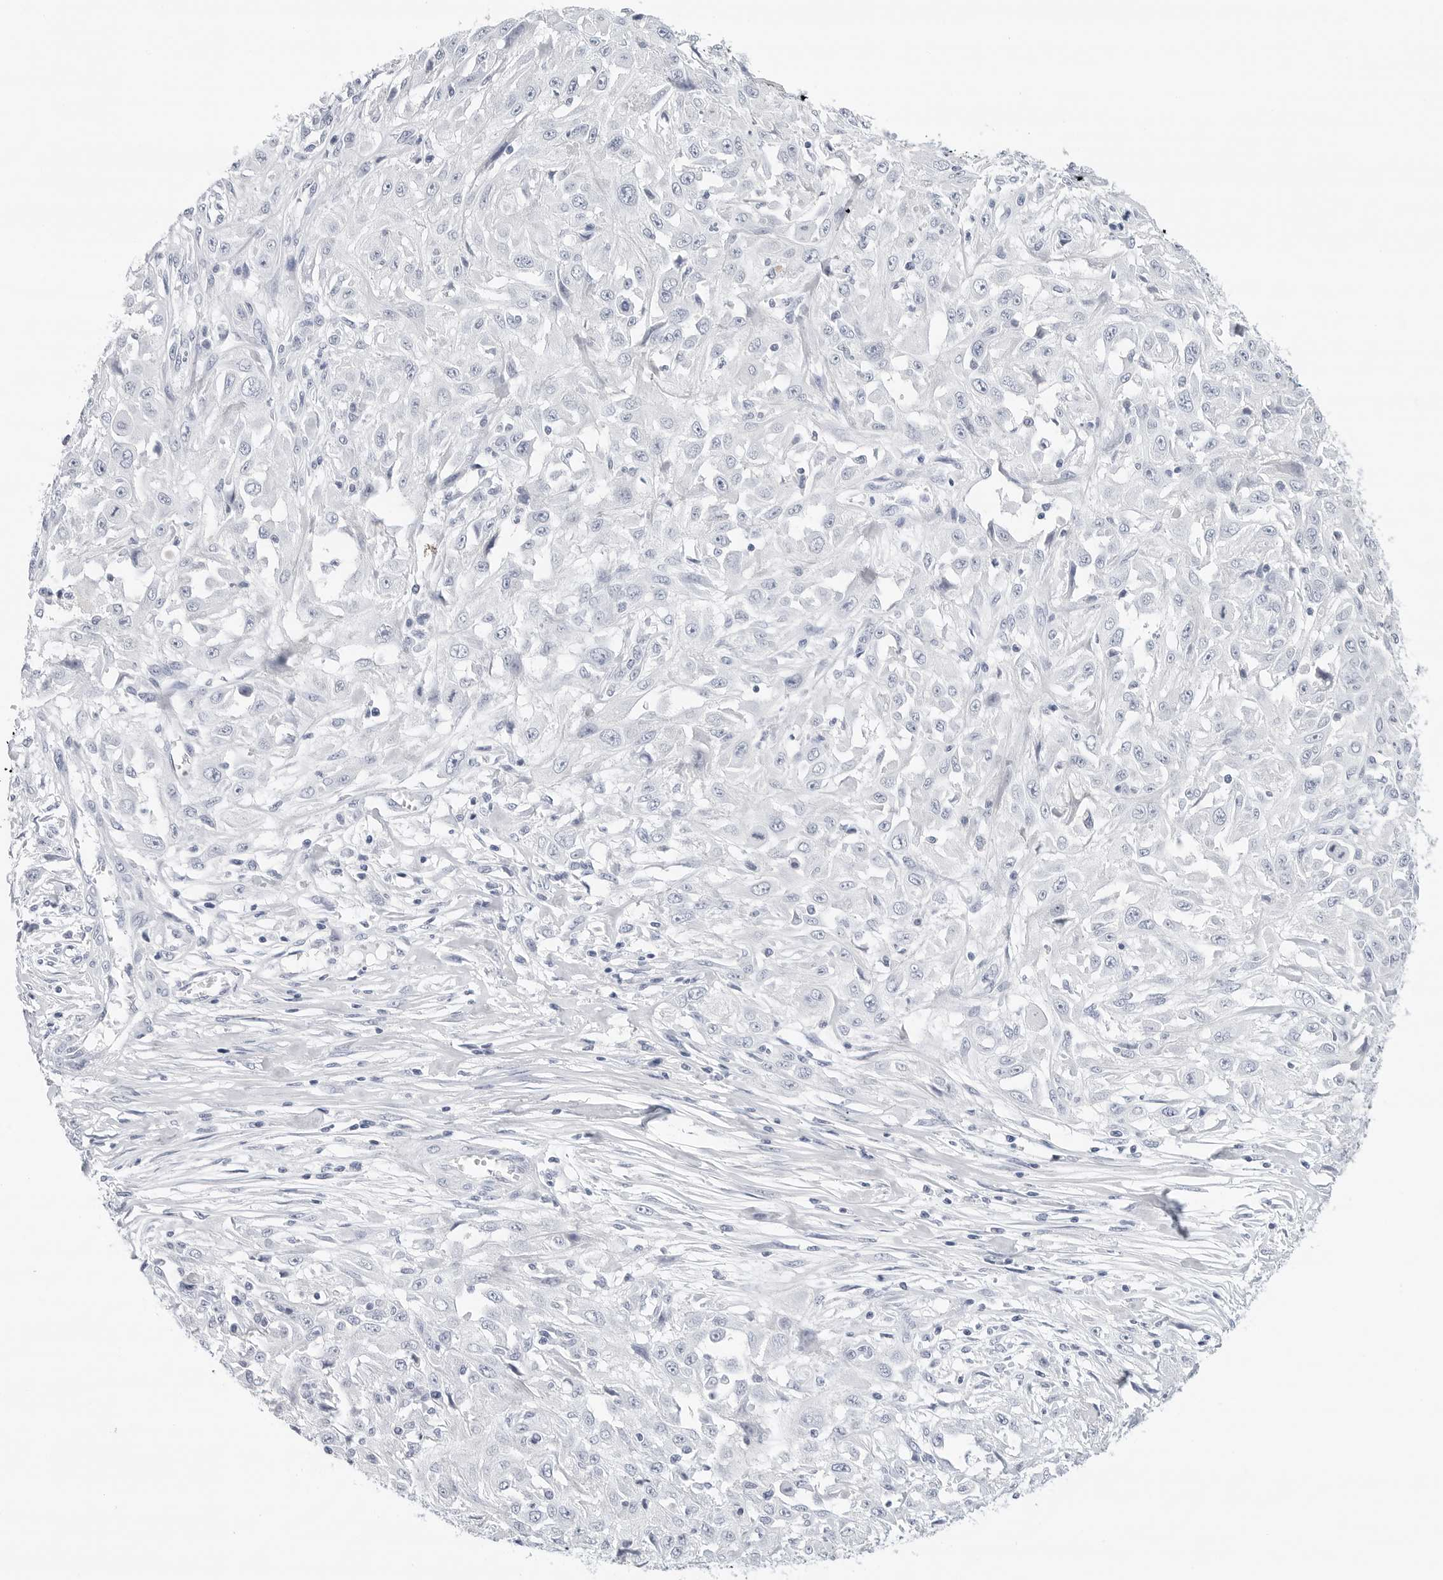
{"staining": {"intensity": "negative", "quantity": "none", "location": "none"}, "tissue": "skin cancer", "cell_type": "Tumor cells", "image_type": "cancer", "snomed": [{"axis": "morphology", "description": "Squamous cell carcinoma, NOS"}, {"axis": "morphology", "description": "Squamous cell carcinoma, metastatic, NOS"}, {"axis": "topography", "description": "Skin"}, {"axis": "topography", "description": "Lymph node"}], "caption": "This is an immunohistochemistry (IHC) photomicrograph of human skin cancer. There is no staining in tumor cells.", "gene": "SLC19A1", "patient": {"sex": "male", "age": 75}}